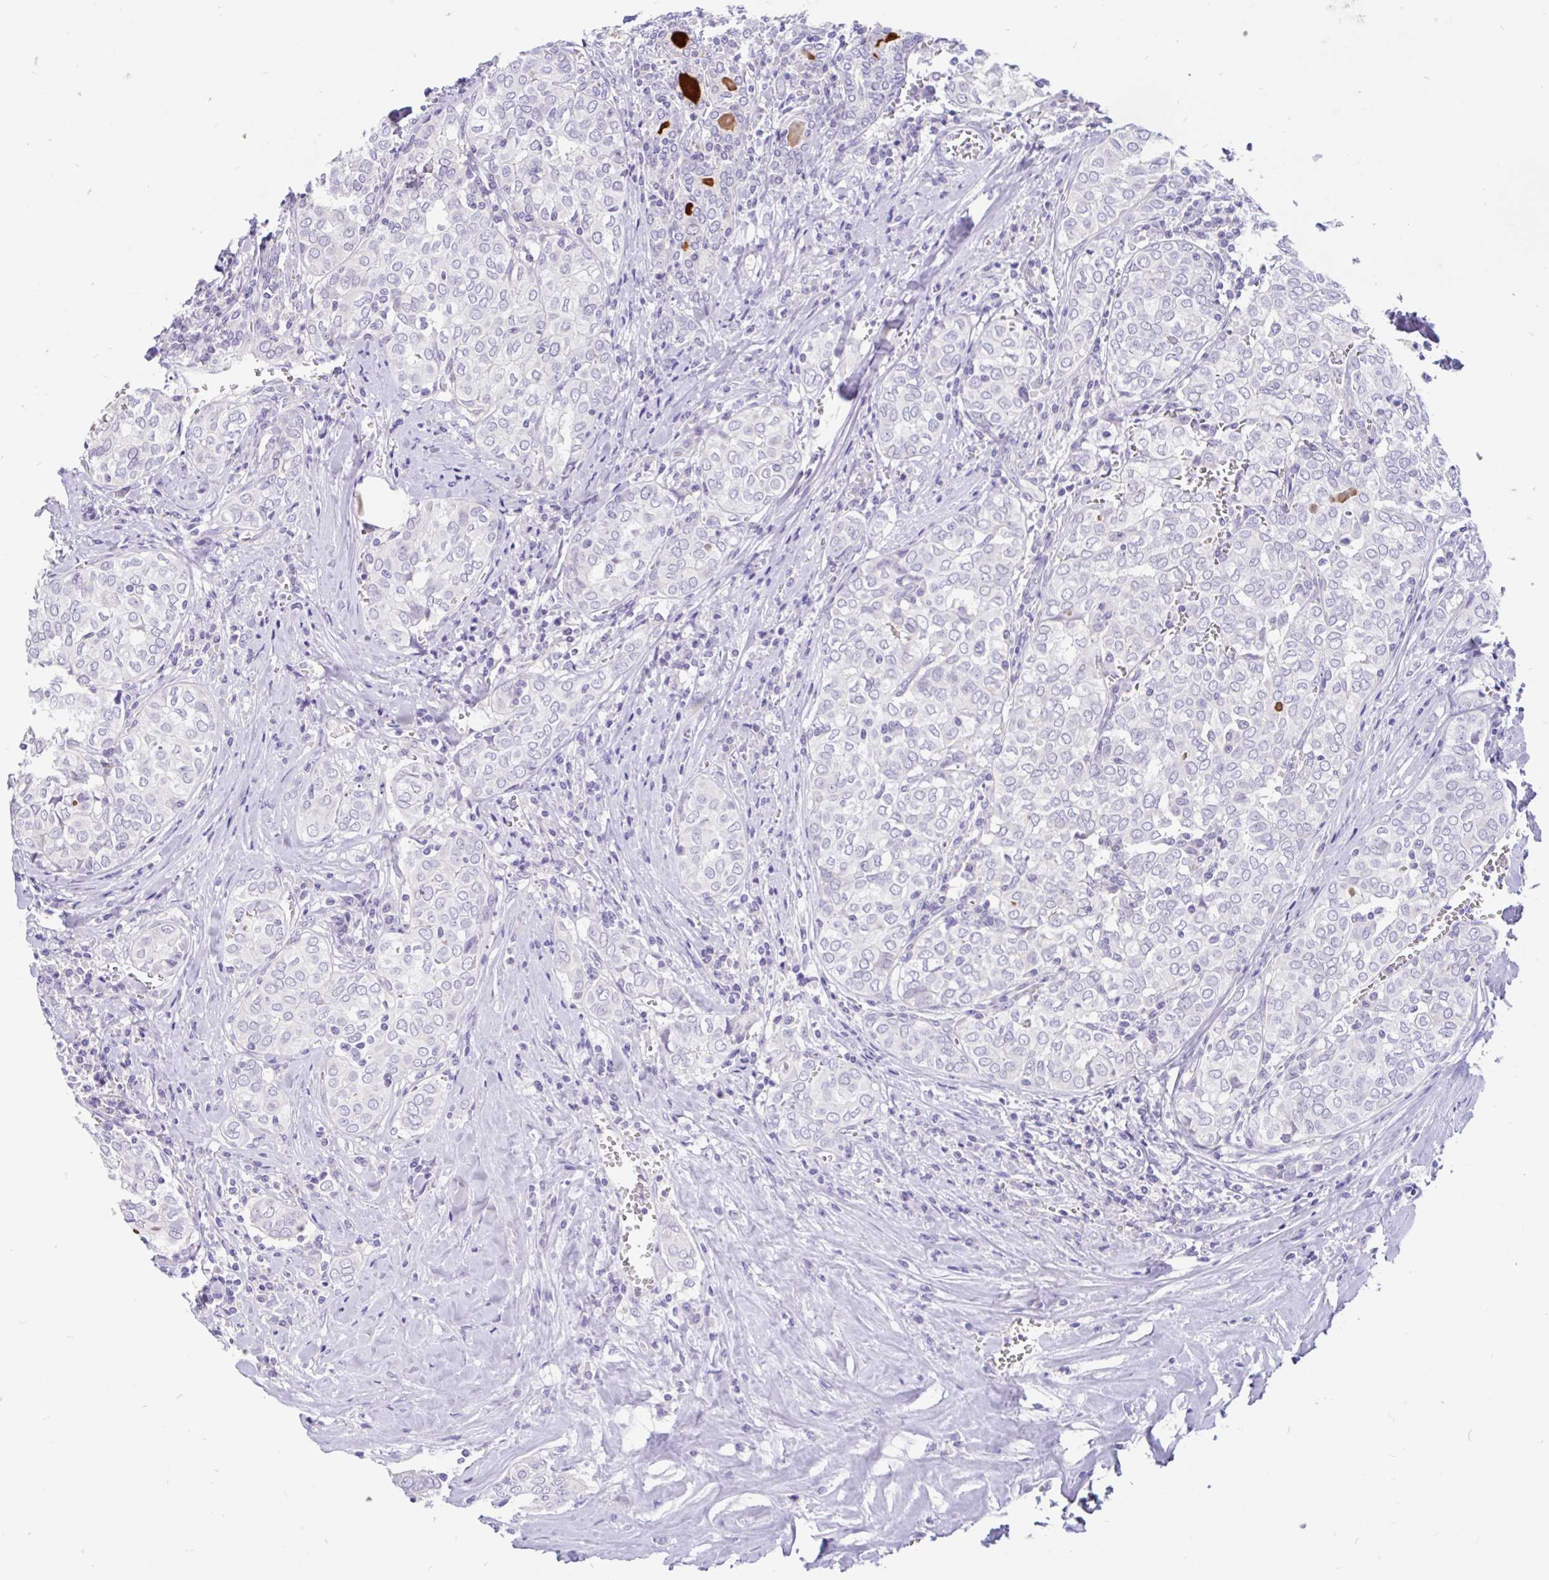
{"staining": {"intensity": "negative", "quantity": "none", "location": "none"}, "tissue": "thyroid cancer", "cell_type": "Tumor cells", "image_type": "cancer", "snomed": [{"axis": "morphology", "description": "Papillary adenocarcinoma, NOS"}, {"axis": "topography", "description": "Thyroid gland"}], "caption": "Tumor cells show no significant staining in papillary adenocarcinoma (thyroid).", "gene": "KIAA2013", "patient": {"sex": "female", "age": 30}}